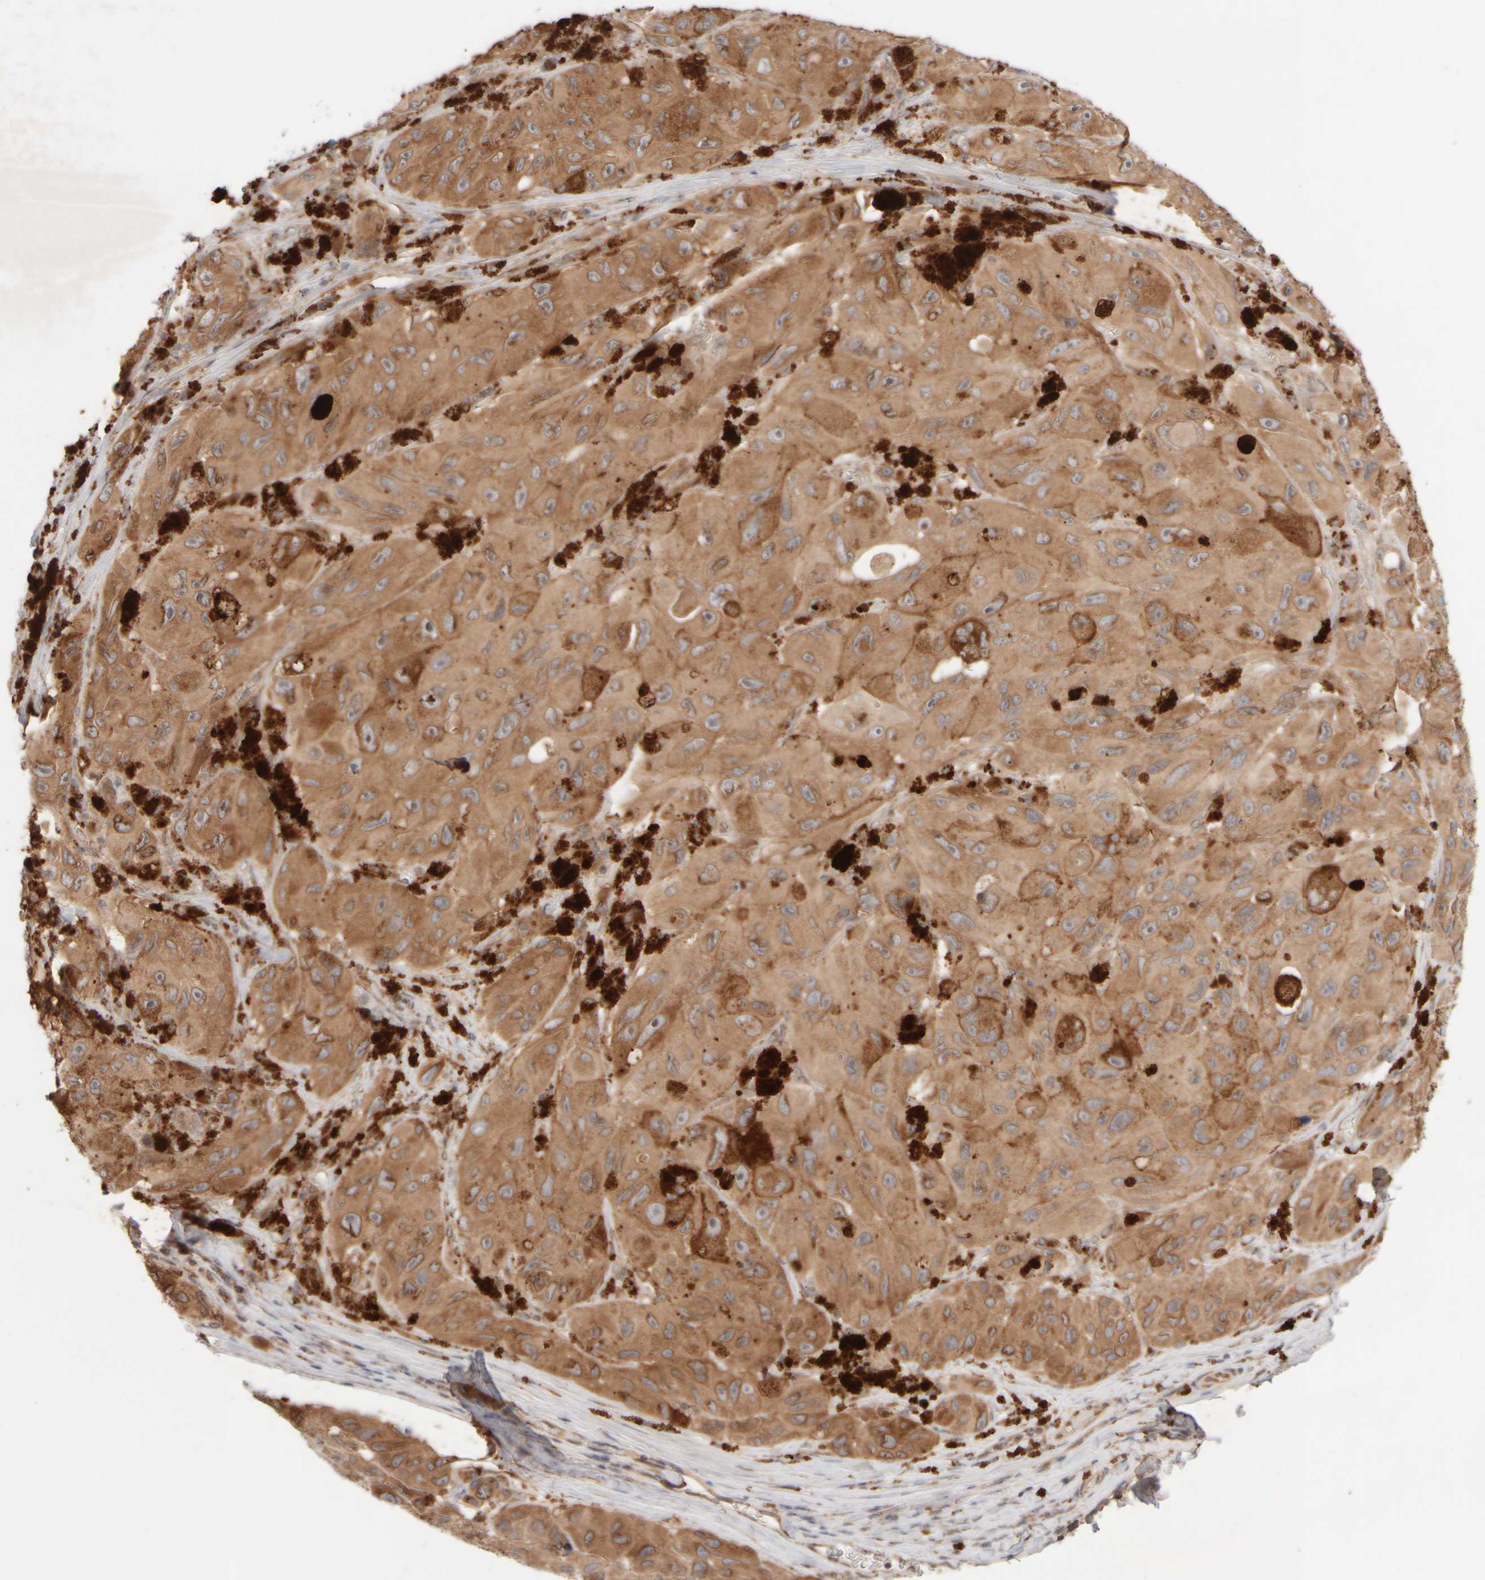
{"staining": {"intensity": "moderate", "quantity": ">75%", "location": "cytoplasmic/membranous,nuclear"}, "tissue": "melanoma", "cell_type": "Tumor cells", "image_type": "cancer", "snomed": [{"axis": "morphology", "description": "Malignant melanoma, NOS"}, {"axis": "topography", "description": "Skin"}], "caption": "Protein staining by immunohistochemistry (IHC) reveals moderate cytoplasmic/membranous and nuclear staining in approximately >75% of tumor cells in melanoma.", "gene": "GCN1", "patient": {"sex": "female", "age": 73}}